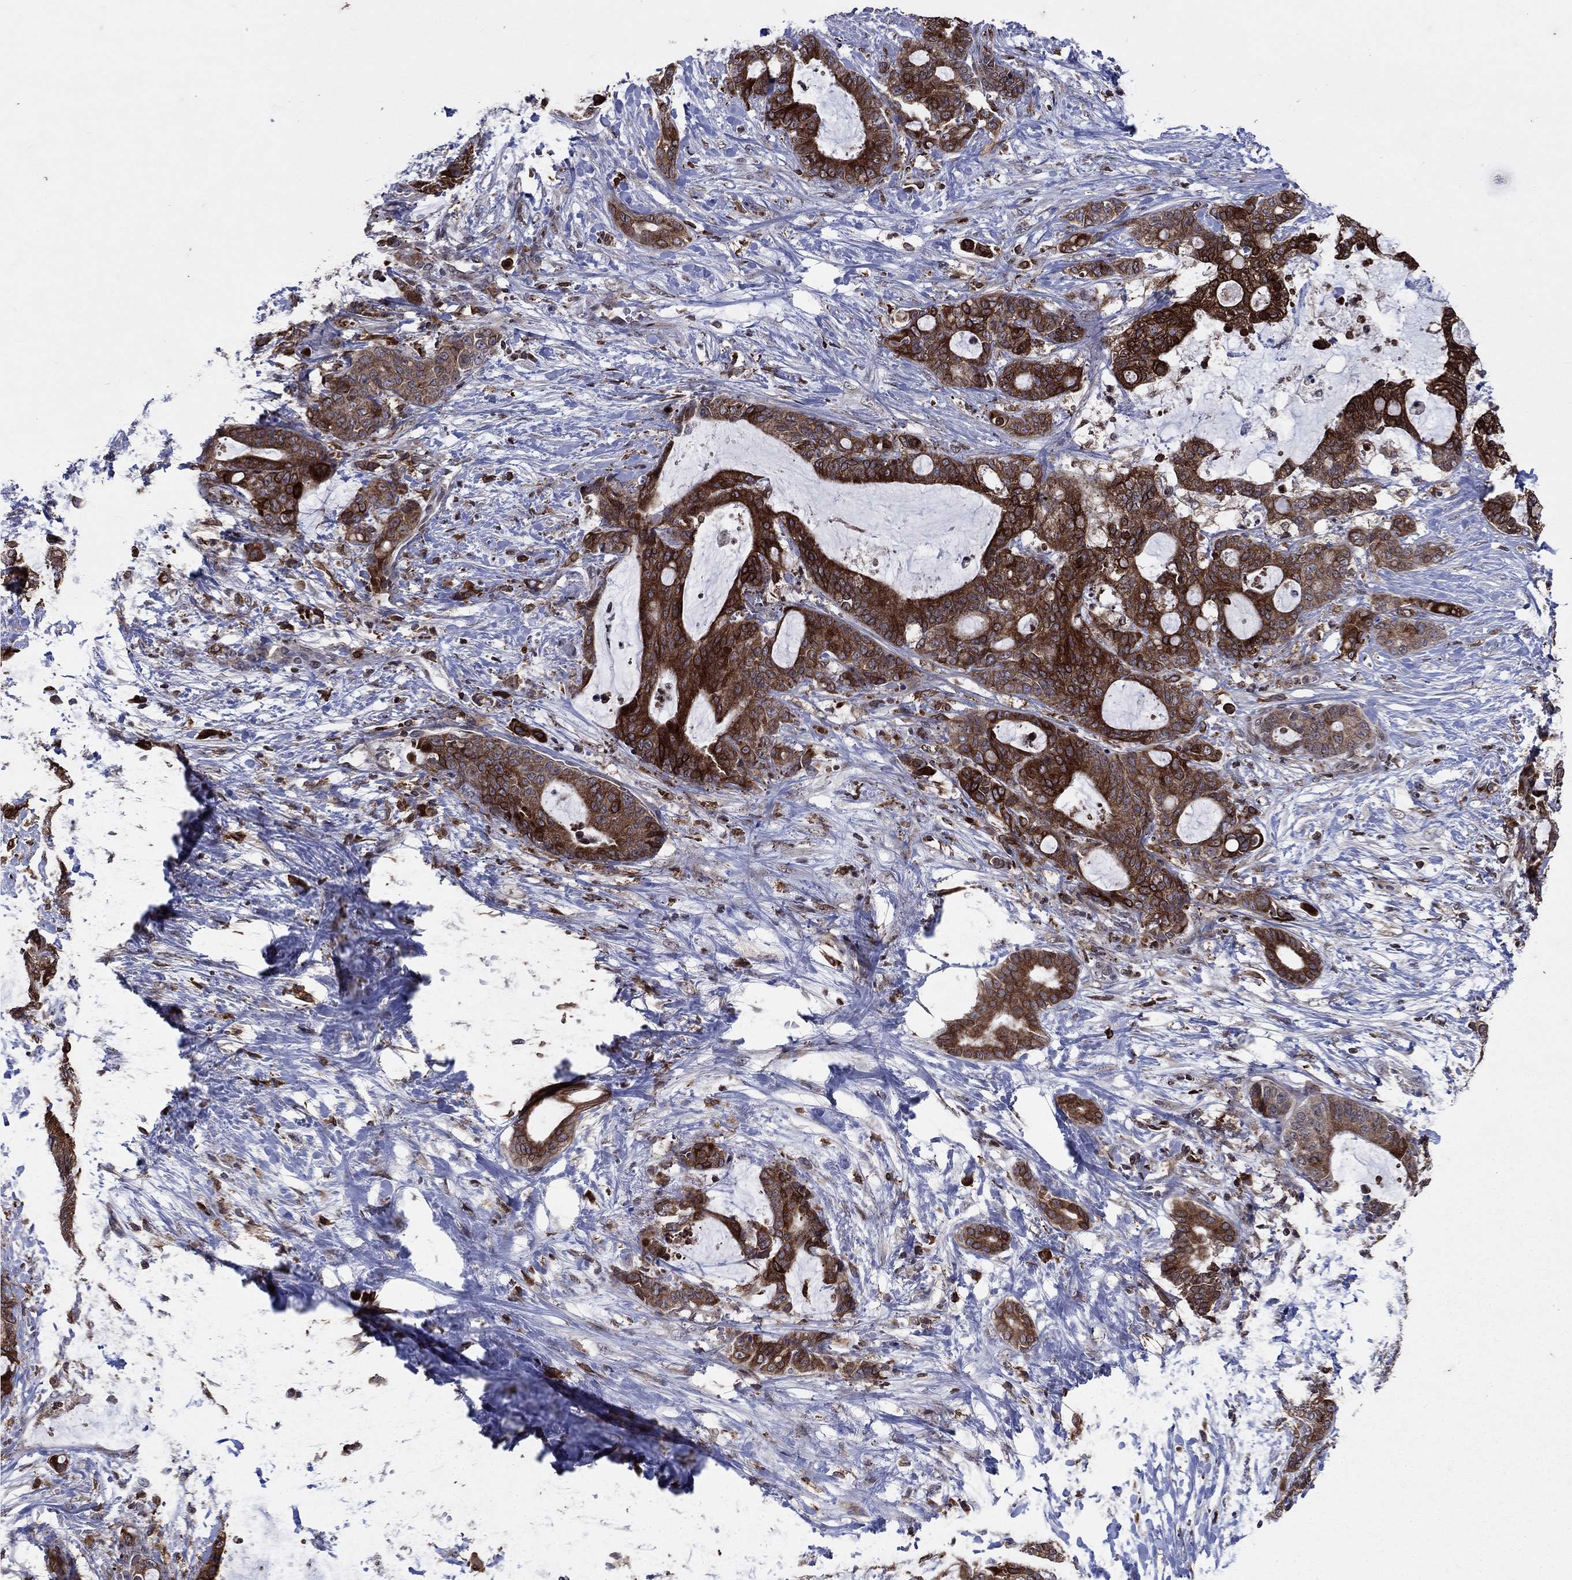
{"staining": {"intensity": "strong", "quantity": ">75%", "location": "cytoplasmic/membranous"}, "tissue": "liver cancer", "cell_type": "Tumor cells", "image_type": "cancer", "snomed": [{"axis": "morphology", "description": "Cholangiocarcinoma"}, {"axis": "topography", "description": "Liver"}], "caption": "High-power microscopy captured an immunohistochemistry image of cholangiocarcinoma (liver), revealing strong cytoplasmic/membranous staining in about >75% of tumor cells.", "gene": "DHRS7", "patient": {"sex": "female", "age": 73}}